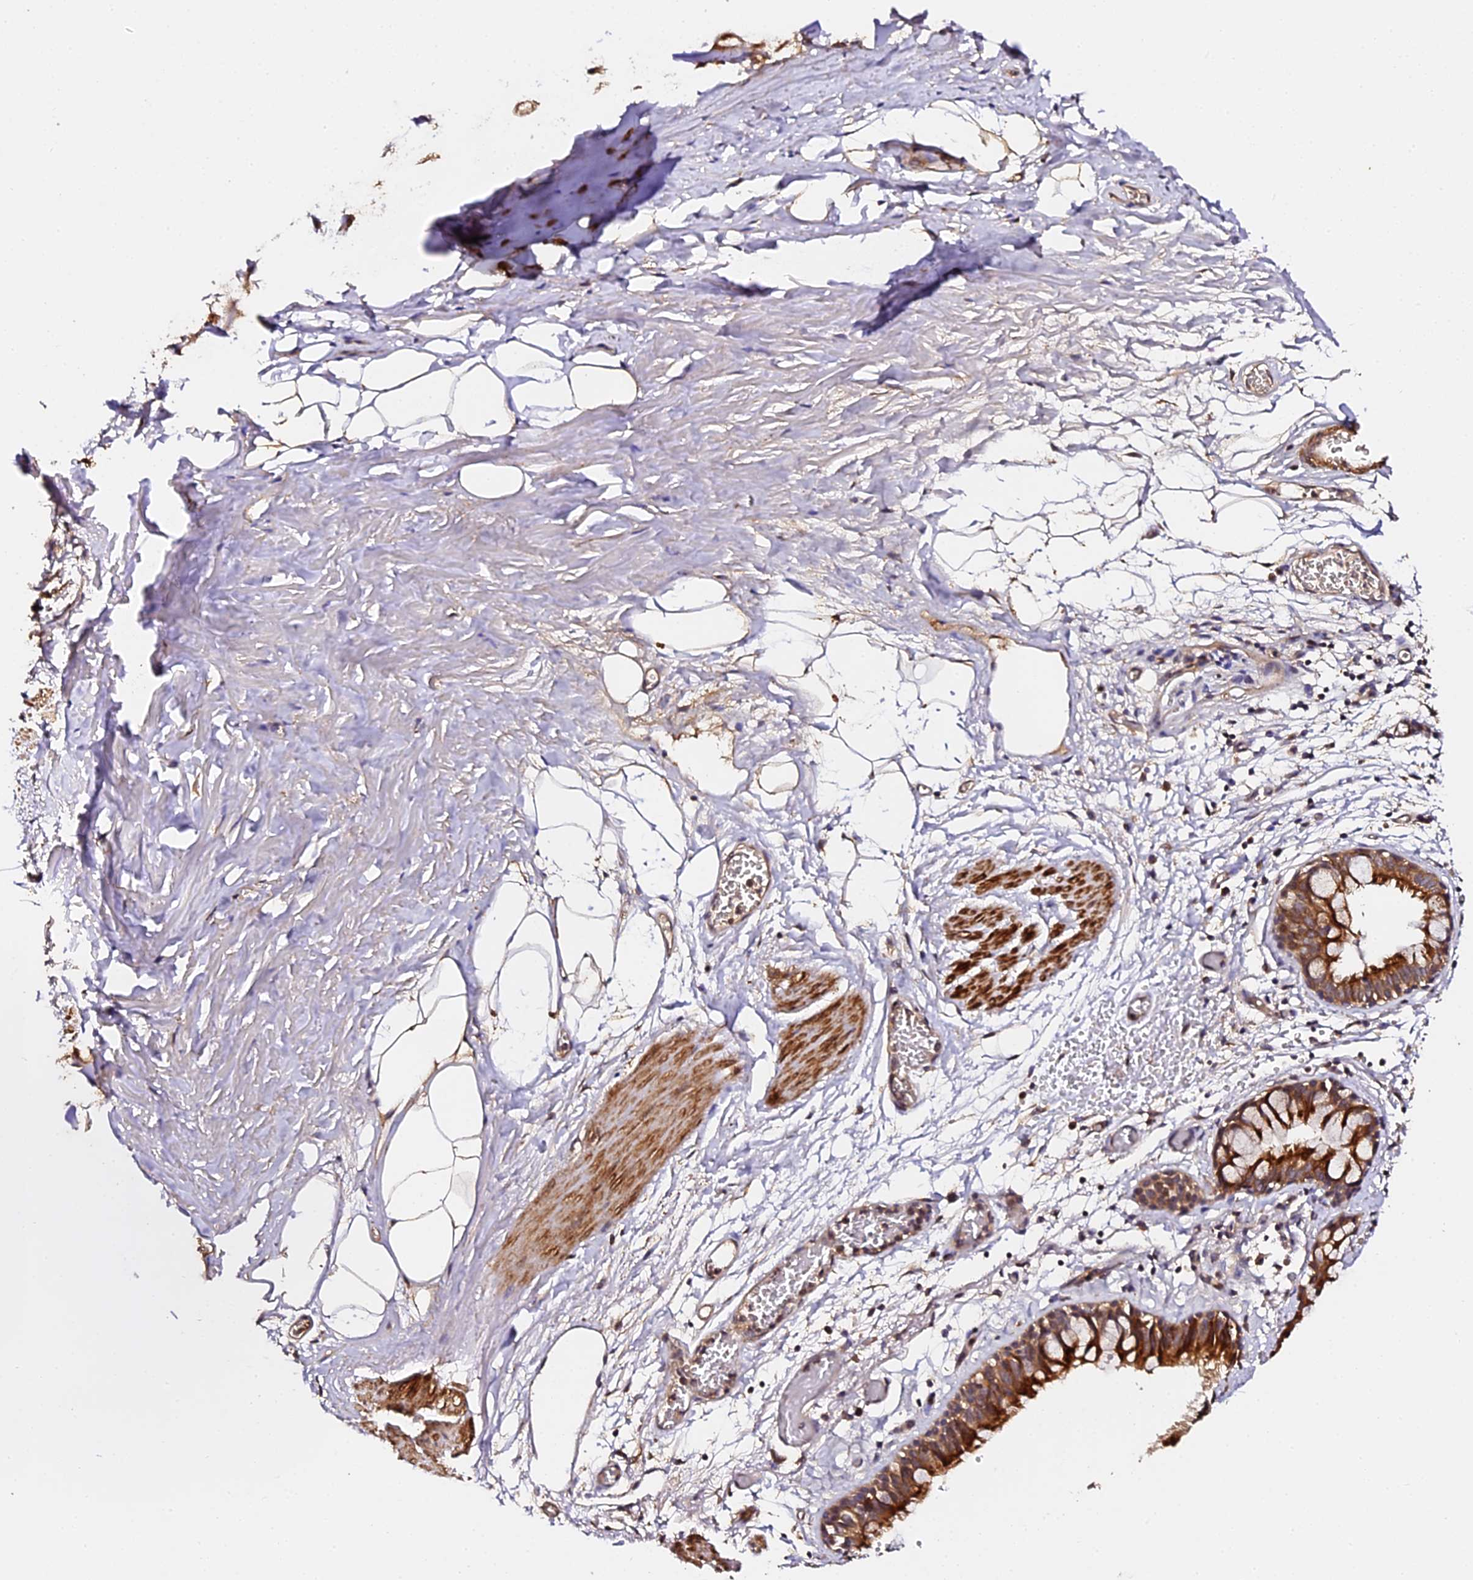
{"staining": {"intensity": "strong", "quantity": ">75%", "location": "cytoplasmic/membranous"}, "tissue": "bronchus", "cell_type": "Respiratory epithelial cells", "image_type": "normal", "snomed": [{"axis": "morphology", "description": "Normal tissue, NOS"}, {"axis": "topography", "description": "Bronchus"}, {"axis": "topography", "description": "Lung"}], "caption": "A high-resolution image shows immunohistochemistry (IHC) staining of normal bronchus, which displays strong cytoplasmic/membranous expression in about >75% of respiratory epithelial cells. (DAB IHC with brightfield microscopy, high magnification).", "gene": "TDO2", "patient": {"sex": "male", "age": 56}}